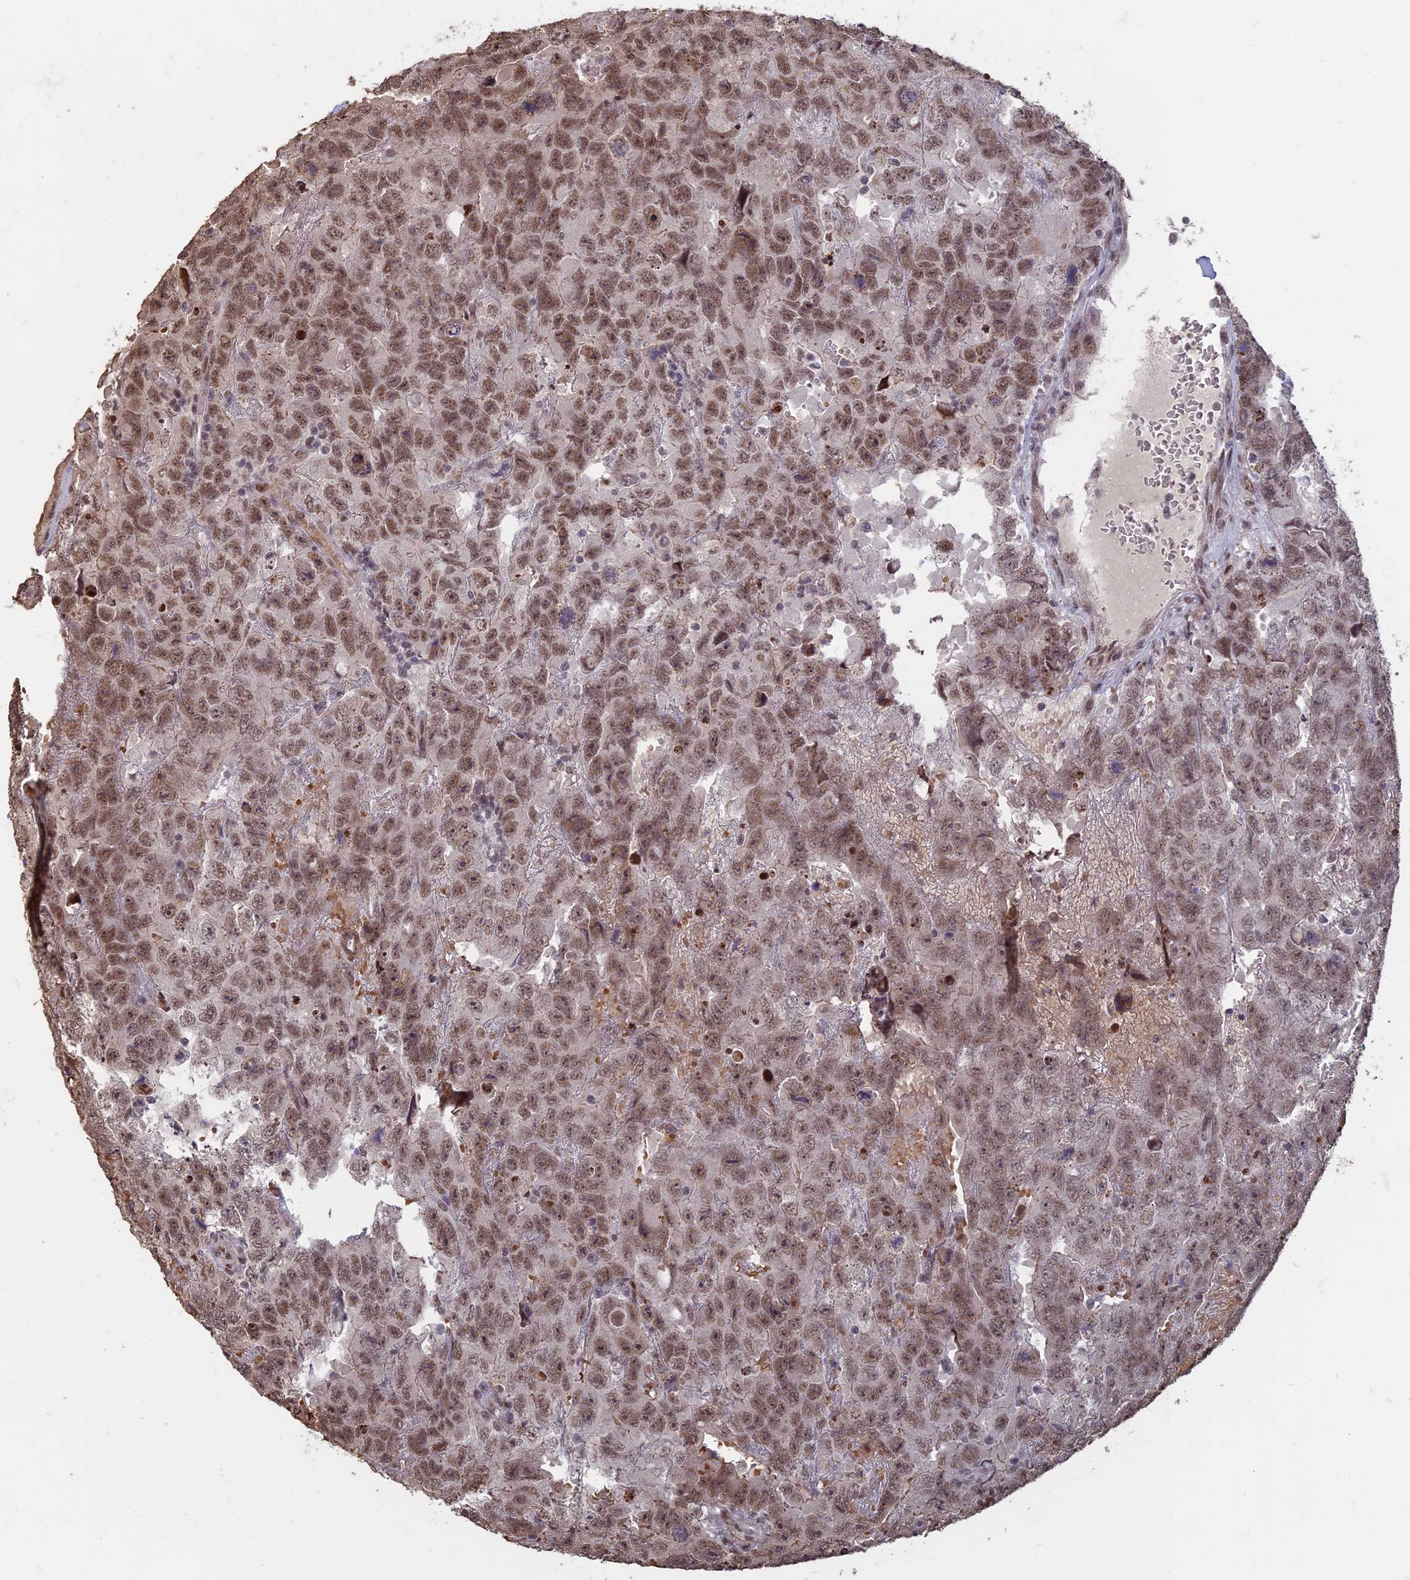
{"staining": {"intensity": "moderate", "quantity": ">75%", "location": "nuclear"}, "tissue": "testis cancer", "cell_type": "Tumor cells", "image_type": "cancer", "snomed": [{"axis": "morphology", "description": "Carcinoma, Embryonal, NOS"}, {"axis": "topography", "description": "Testis"}], "caption": "Protein staining of testis embryonal carcinoma tissue shows moderate nuclear staining in approximately >75% of tumor cells.", "gene": "MFAP1", "patient": {"sex": "male", "age": 45}}